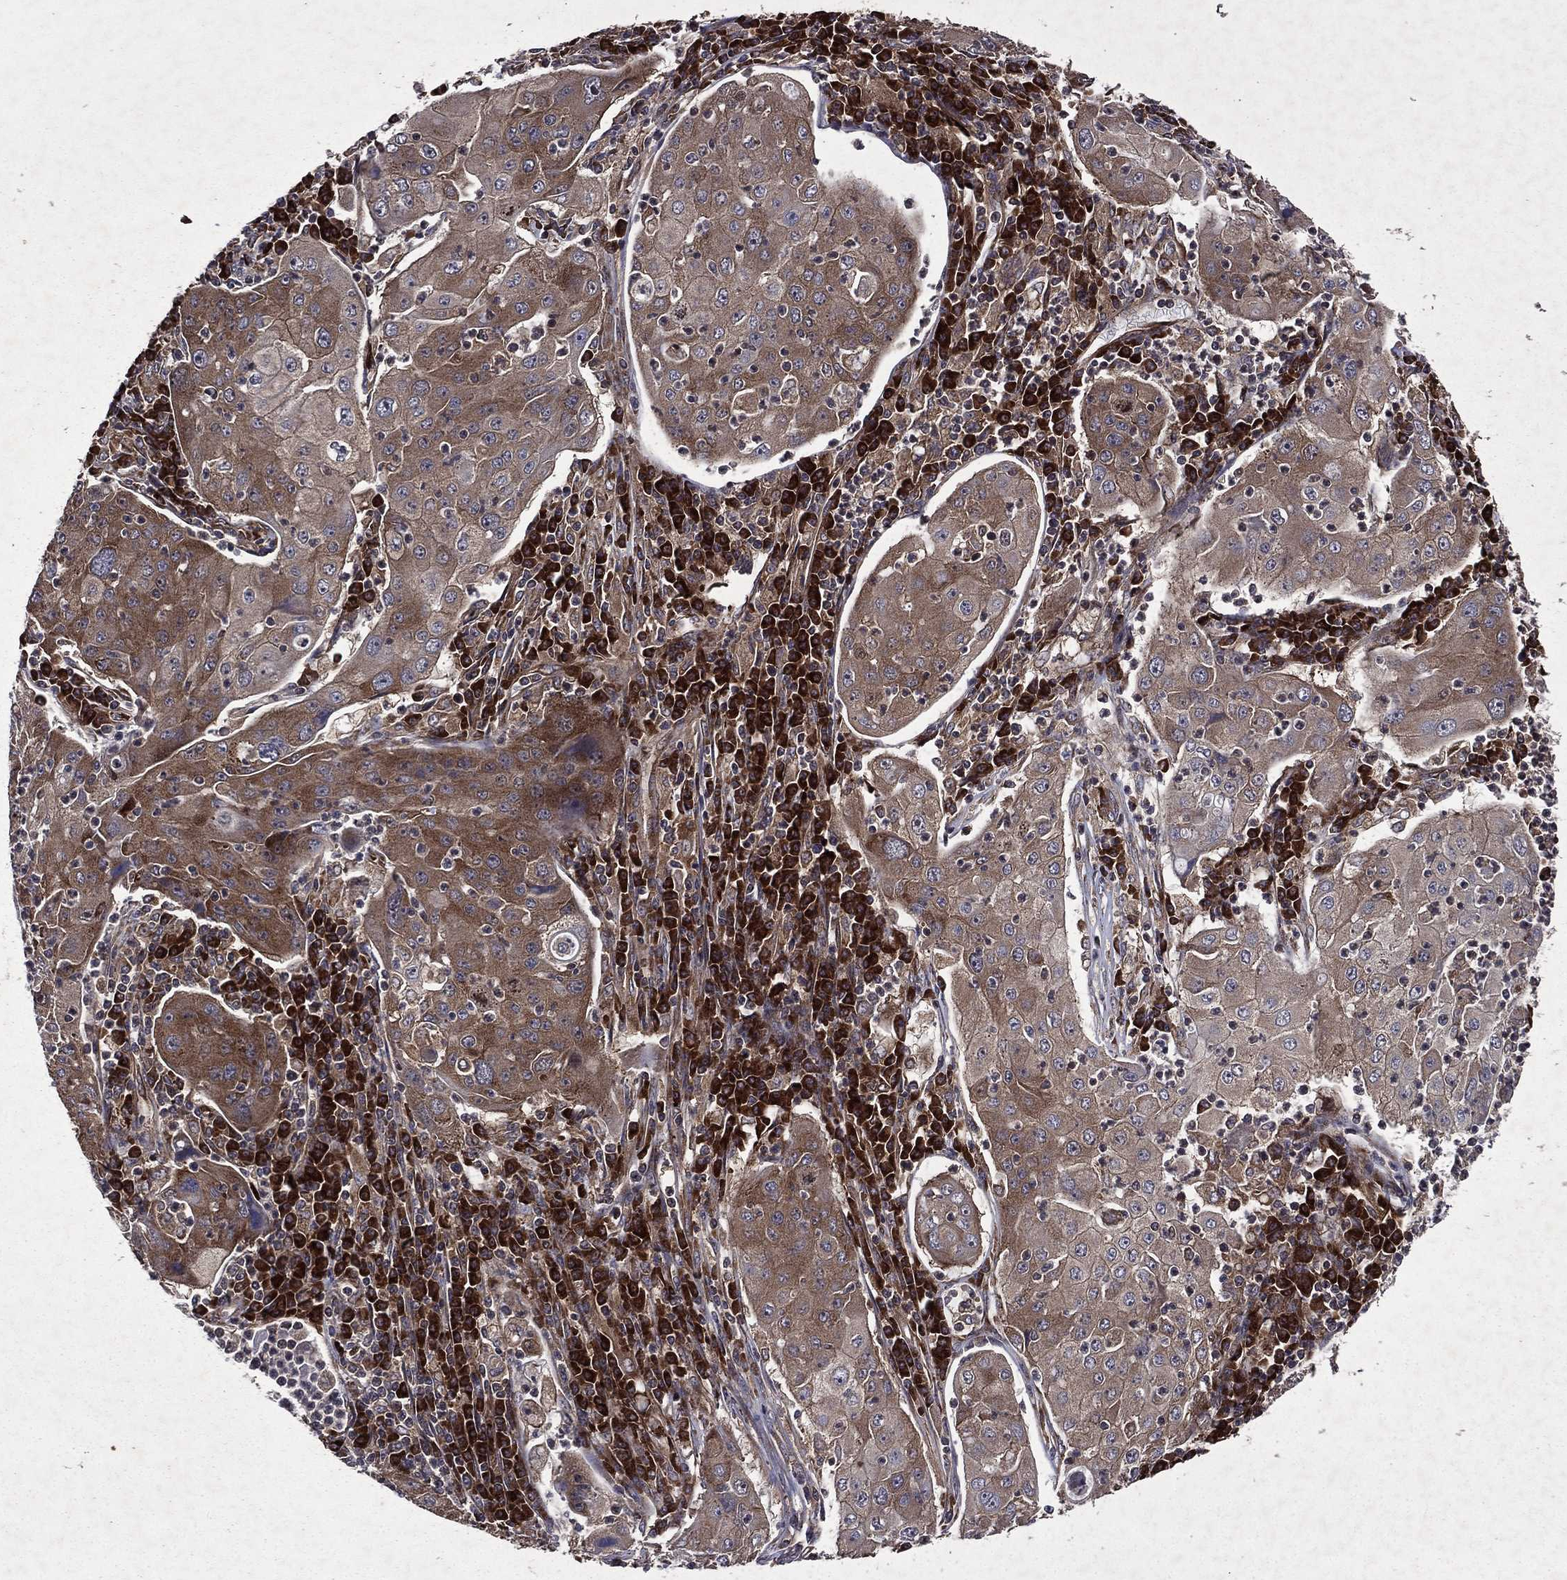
{"staining": {"intensity": "moderate", "quantity": "25%-75%", "location": "cytoplasmic/membranous"}, "tissue": "lung cancer", "cell_type": "Tumor cells", "image_type": "cancer", "snomed": [{"axis": "morphology", "description": "Squamous cell carcinoma, NOS"}, {"axis": "topography", "description": "Lung"}], "caption": "DAB immunohistochemical staining of squamous cell carcinoma (lung) displays moderate cytoplasmic/membranous protein expression in approximately 25%-75% of tumor cells.", "gene": "EIF2B4", "patient": {"sex": "female", "age": 59}}